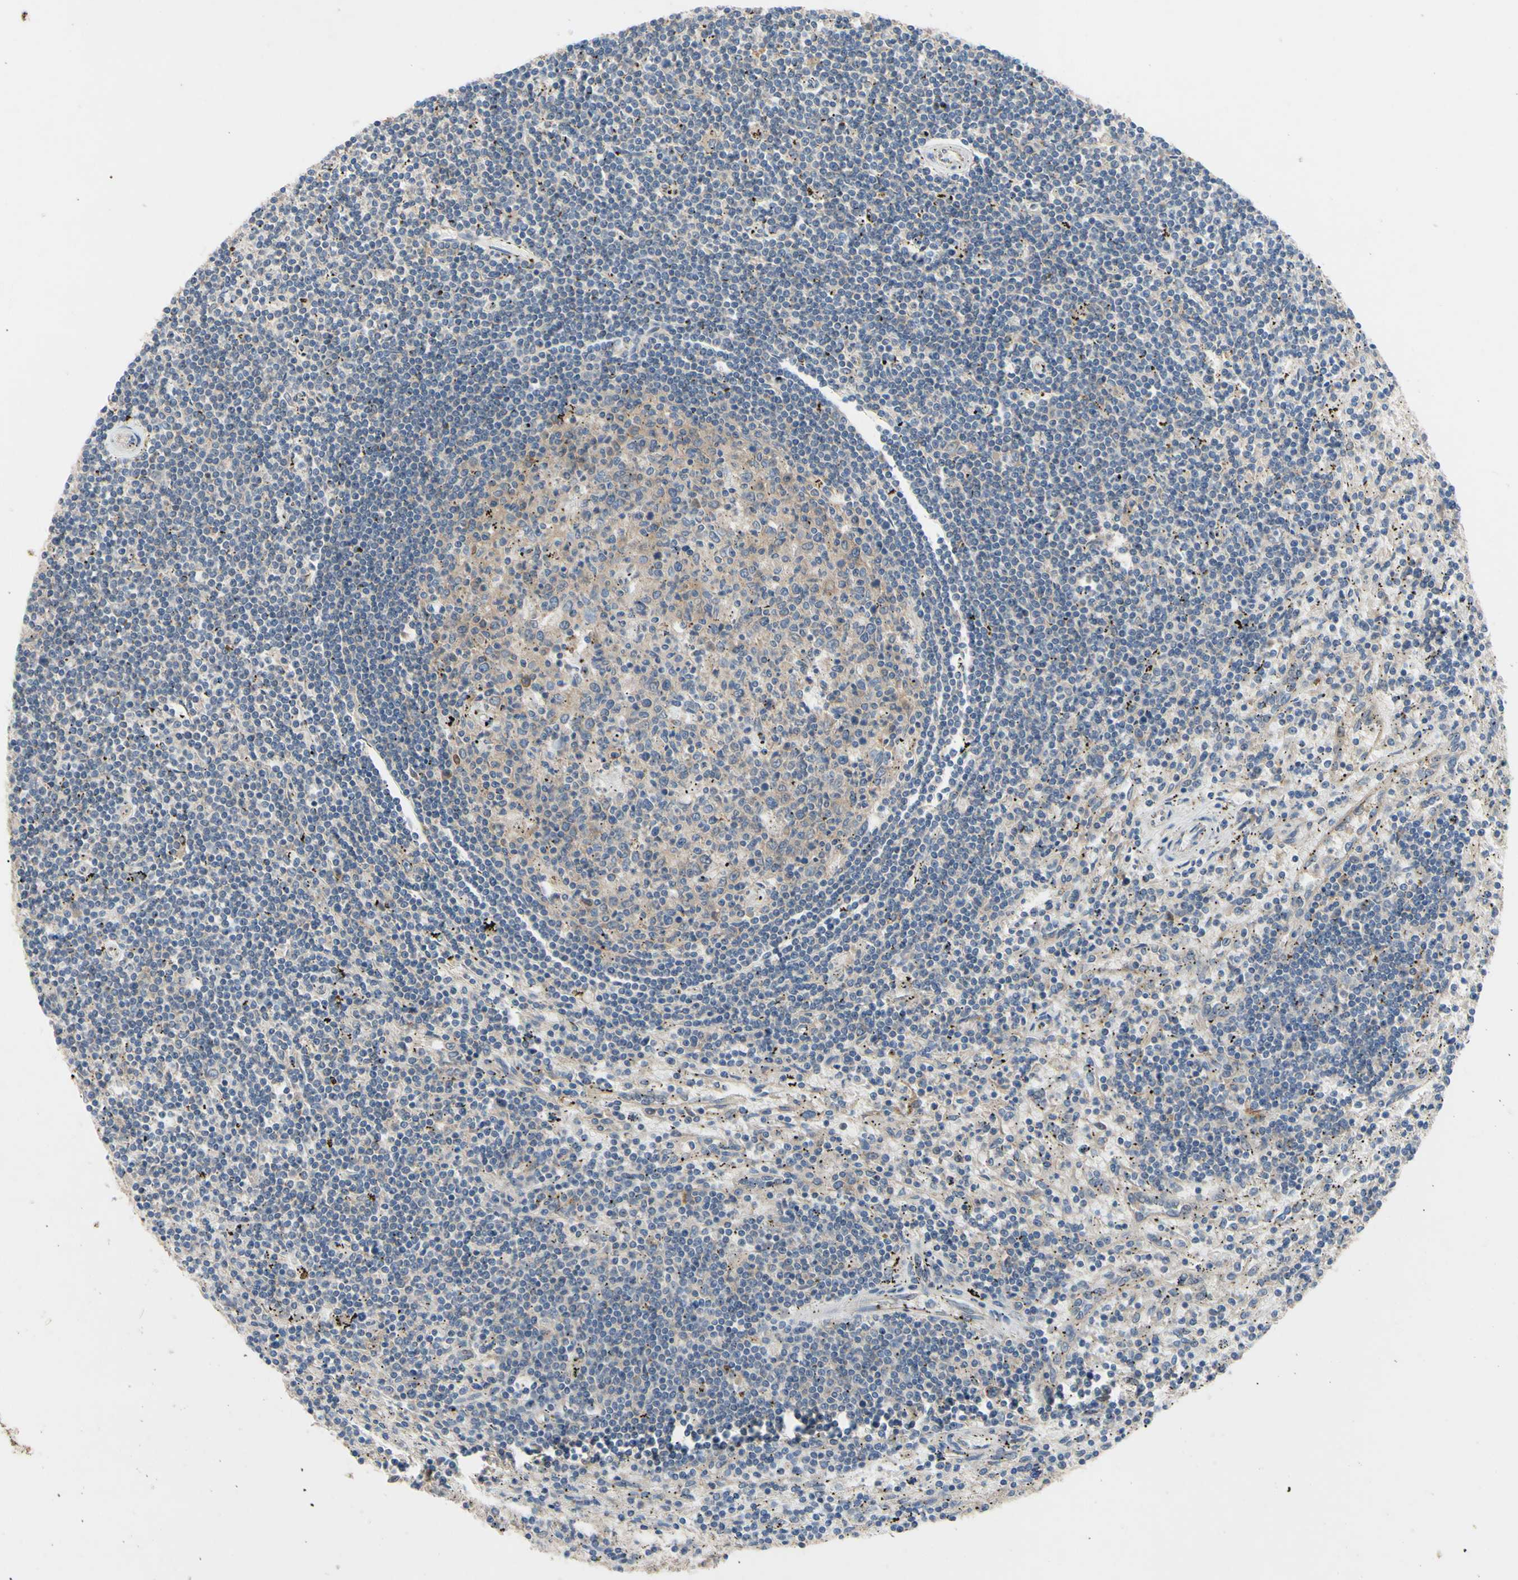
{"staining": {"intensity": "weak", "quantity": "25%-75%", "location": "cytoplasmic/membranous"}, "tissue": "lymphoma", "cell_type": "Tumor cells", "image_type": "cancer", "snomed": [{"axis": "morphology", "description": "Malignant lymphoma, non-Hodgkin's type, Low grade"}, {"axis": "topography", "description": "Spleen"}], "caption": "Immunohistochemical staining of malignant lymphoma, non-Hodgkin's type (low-grade) displays low levels of weak cytoplasmic/membranous positivity in approximately 25%-75% of tumor cells. (Stains: DAB in brown, nuclei in blue, Microscopy: brightfield microscopy at high magnification).", "gene": "HILPDA", "patient": {"sex": "male", "age": 76}}